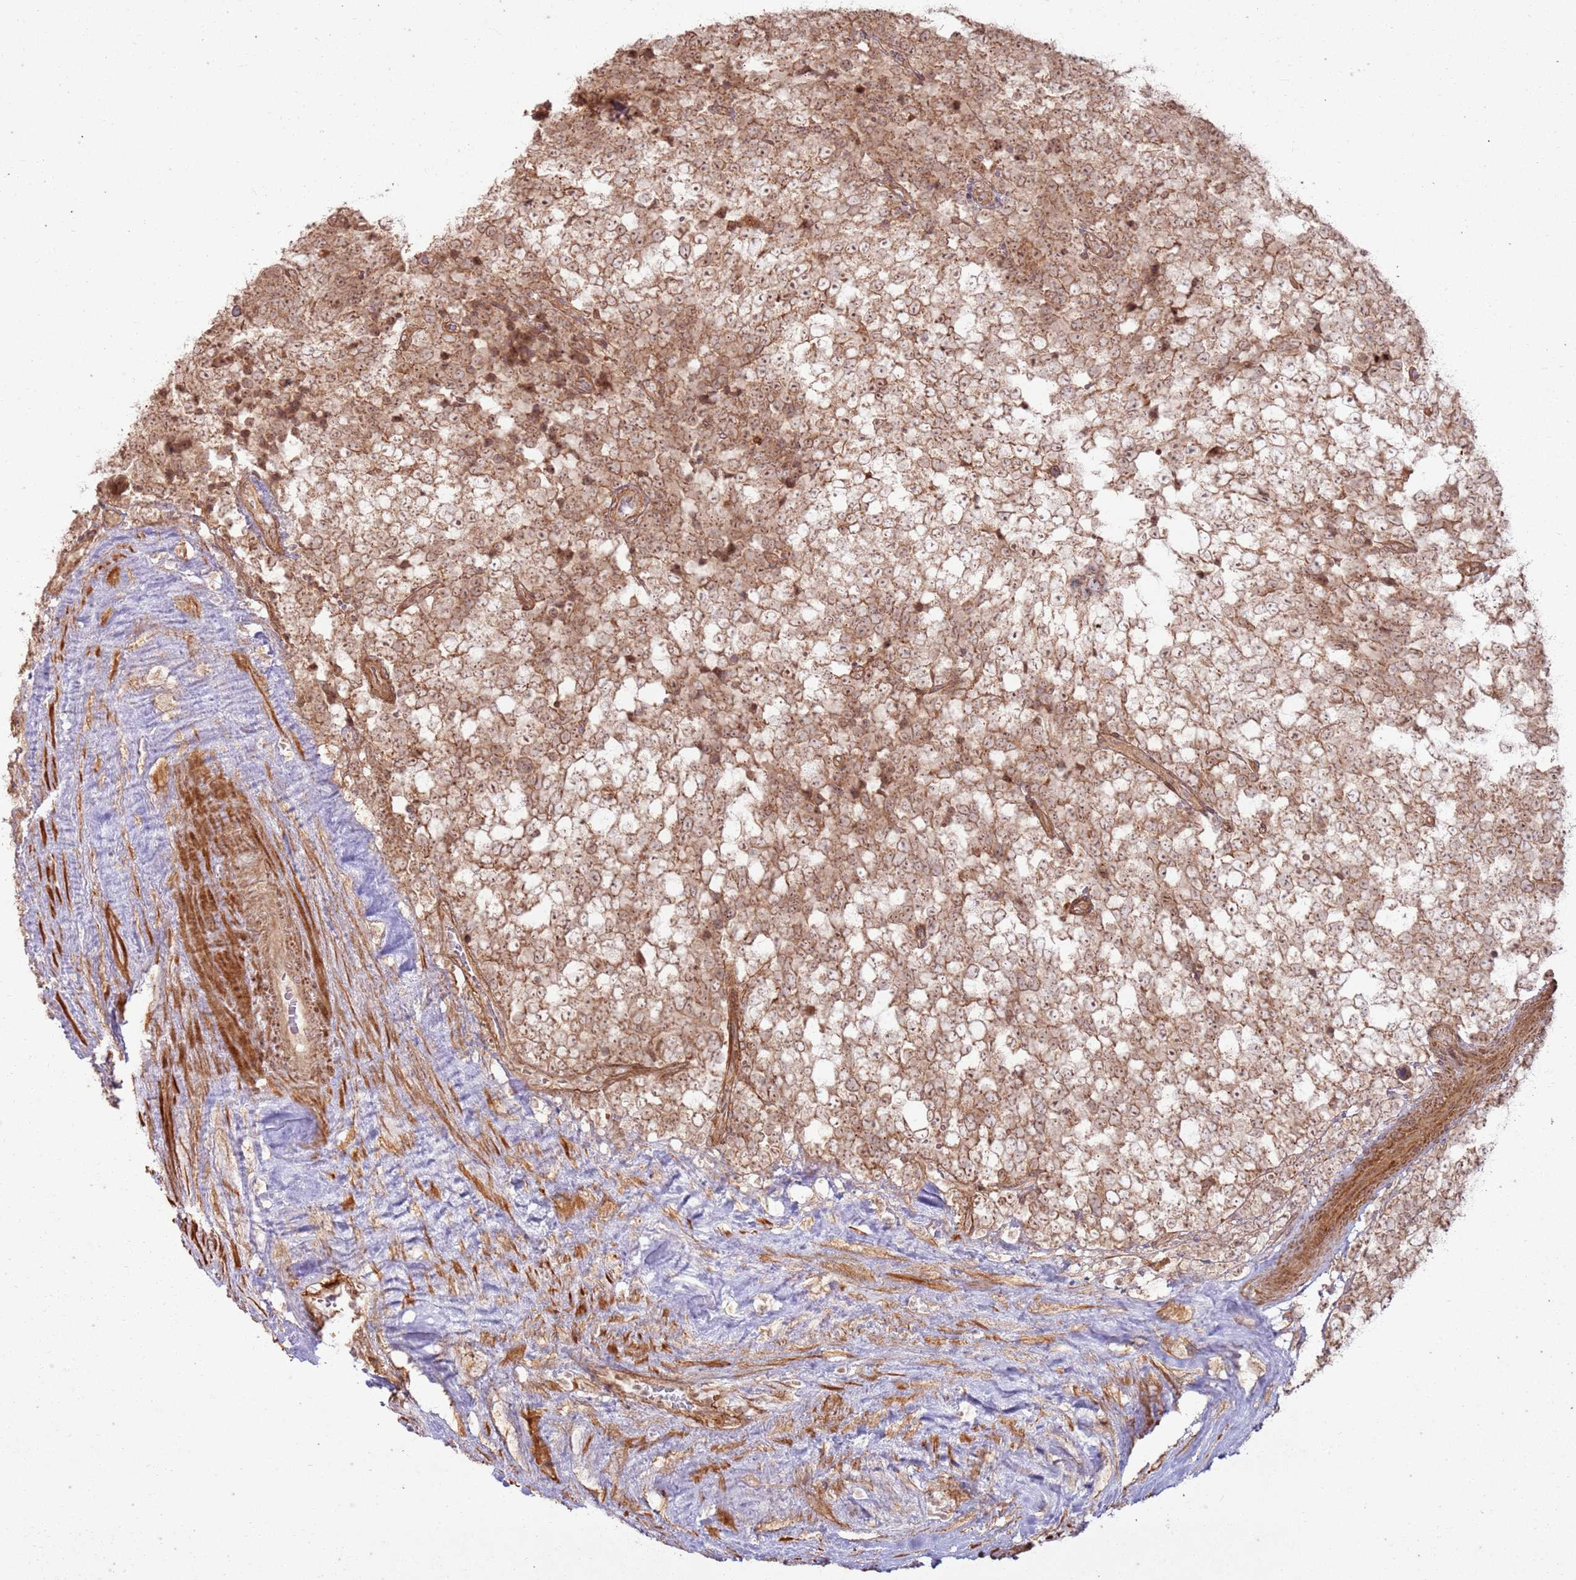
{"staining": {"intensity": "moderate", "quantity": ">75%", "location": "cytoplasmic/membranous,nuclear"}, "tissue": "testis cancer", "cell_type": "Tumor cells", "image_type": "cancer", "snomed": [{"axis": "morphology", "description": "Seminoma, NOS"}, {"axis": "topography", "description": "Testis"}], "caption": "Immunohistochemical staining of human testis seminoma reveals moderate cytoplasmic/membranous and nuclear protein staining in about >75% of tumor cells. The staining was performed using DAB (3,3'-diaminobenzidine), with brown indicating positive protein expression. Nuclei are stained blue with hematoxylin.", "gene": "ZNF623", "patient": {"sex": "male", "age": 71}}